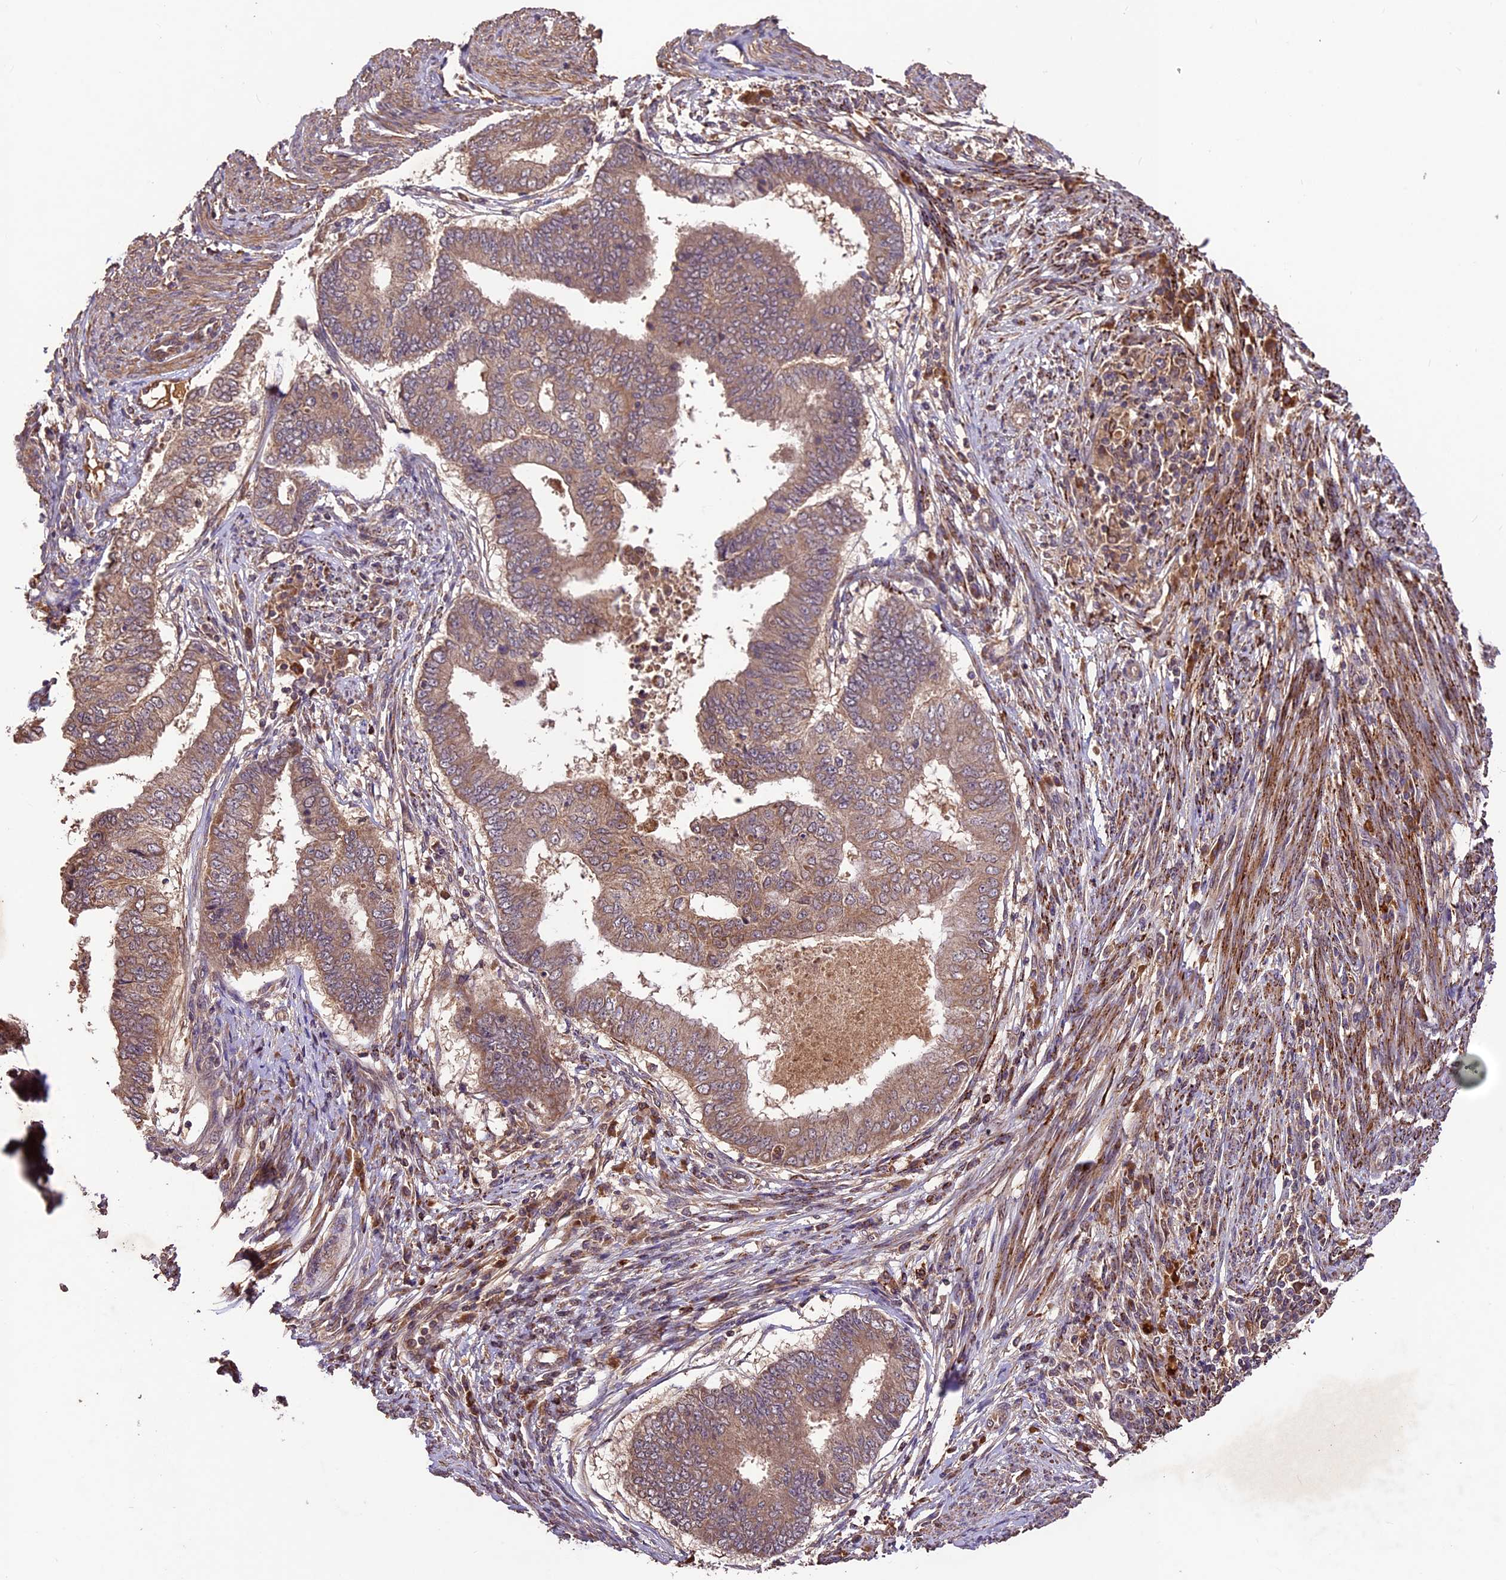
{"staining": {"intensity": "weak", "quantity": ">75%", "location": "cytoplasmic/membranous"}, "tissue": "endometrial cancer", "cell_type": "Tumor cells", "image_type": "cancer", "snomed": [{"axis": "morphology", "description": "Polyp, NOS"}, {"axis": "morphology", "description": "Adenocarcinoma, NOS"}, {"axis": "morphology", "description": "Adenoma, NOS"}, {"axis": "topography", "description": "Endometrium"}], "caption": "An image of human adenocarcinoma (endometrial) stained for a protein reveals weak cytoplasmic/membranous brown staining in tumor cells.", "gene": "CRLF1", "patient": {"sex": "female", "age": 79}}